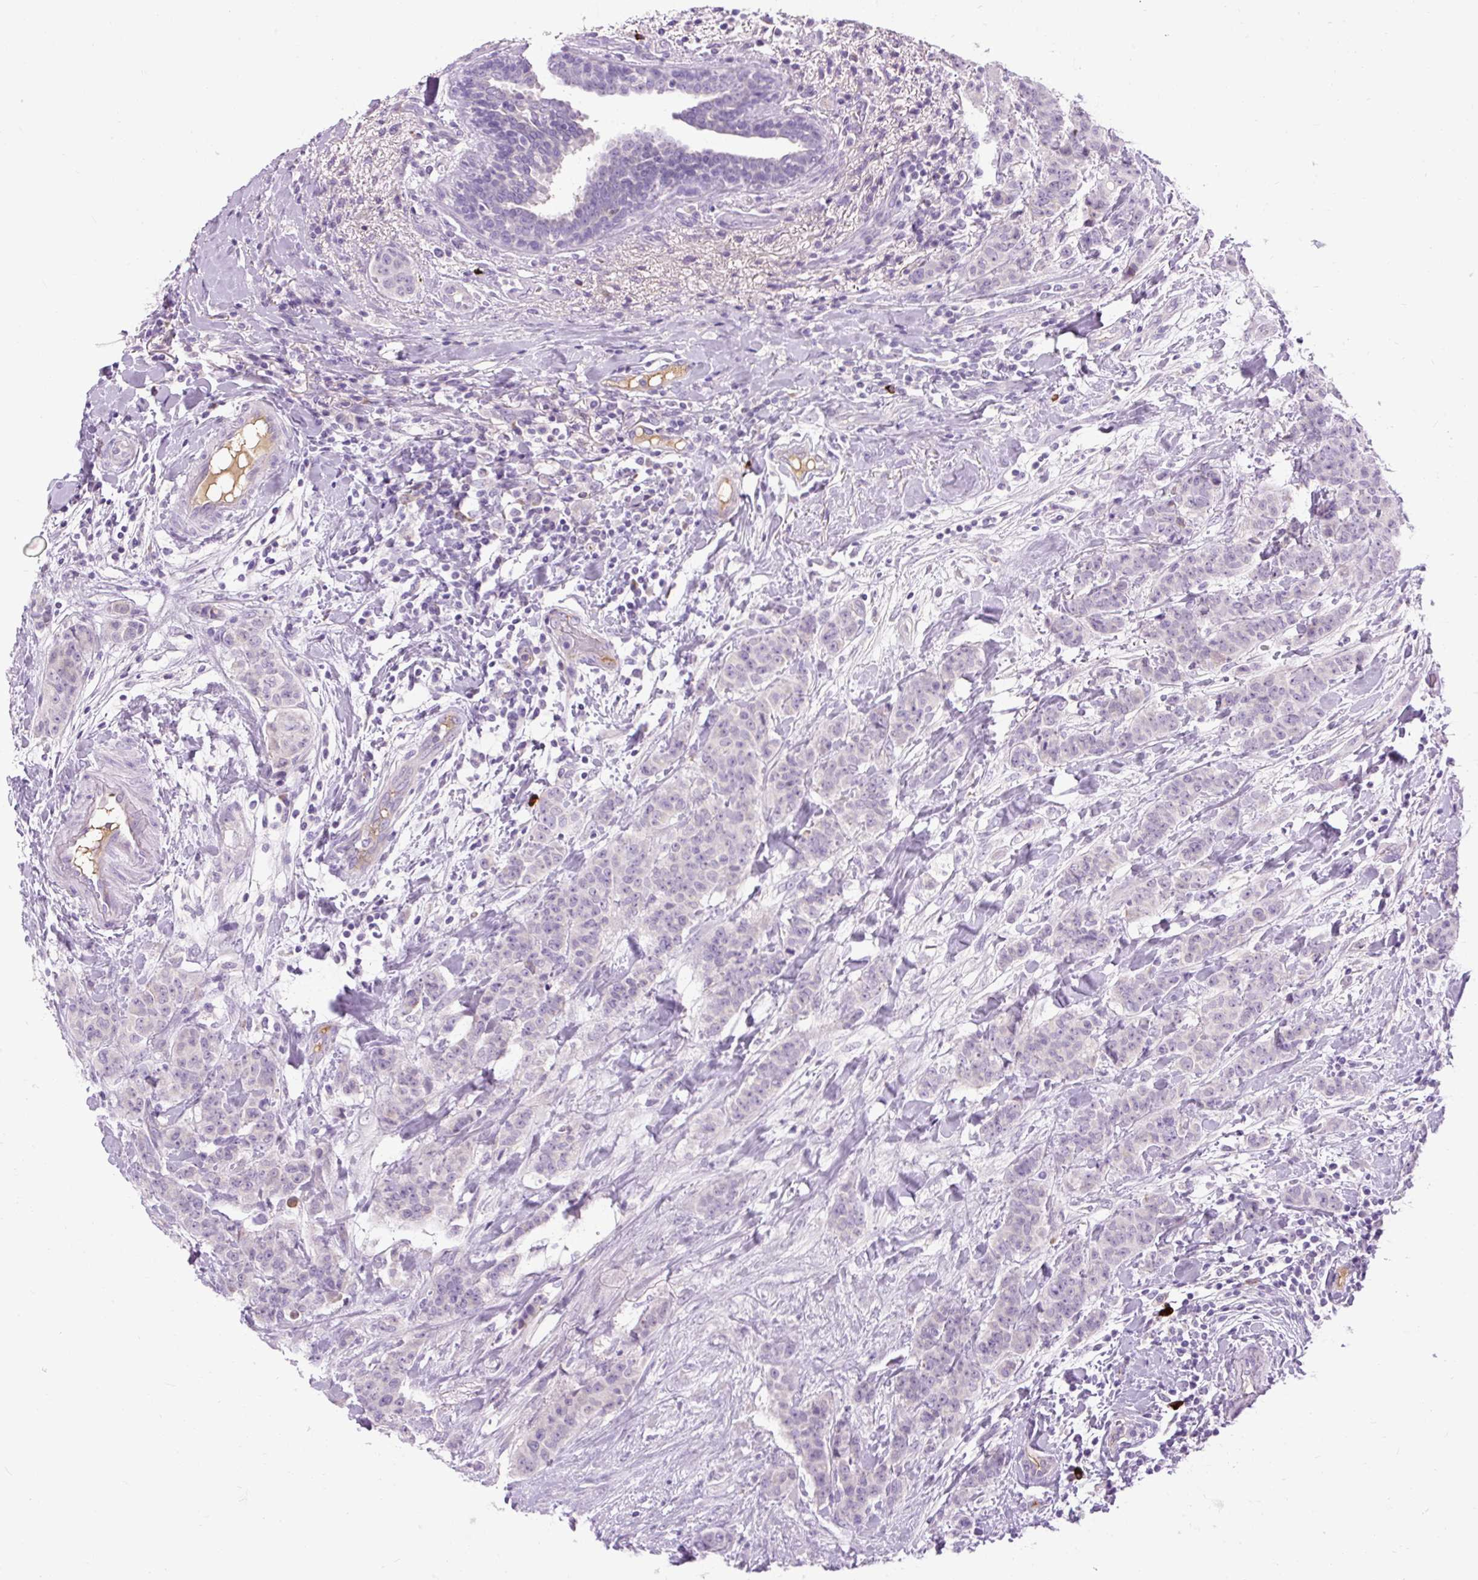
{"staining": {"intensity": "negative", "quantity": "none", "location": "none"}, "tissue": "breast cancer", "cell_type": "Tumor cells", "image_type": "cancer", "snomed": [{"axis": "morphology", "description": "Duct carcinoma"}, {"axis": "topography", "description": "Breast"}], "caption": "Tumor cells show no significant protein positivity in invasive ductal carcinoma (breast). (DAB immunohistochemistry, high magnification).", "gene": "ARRDC2", "patient": {"sex": "female", "age": 40}}